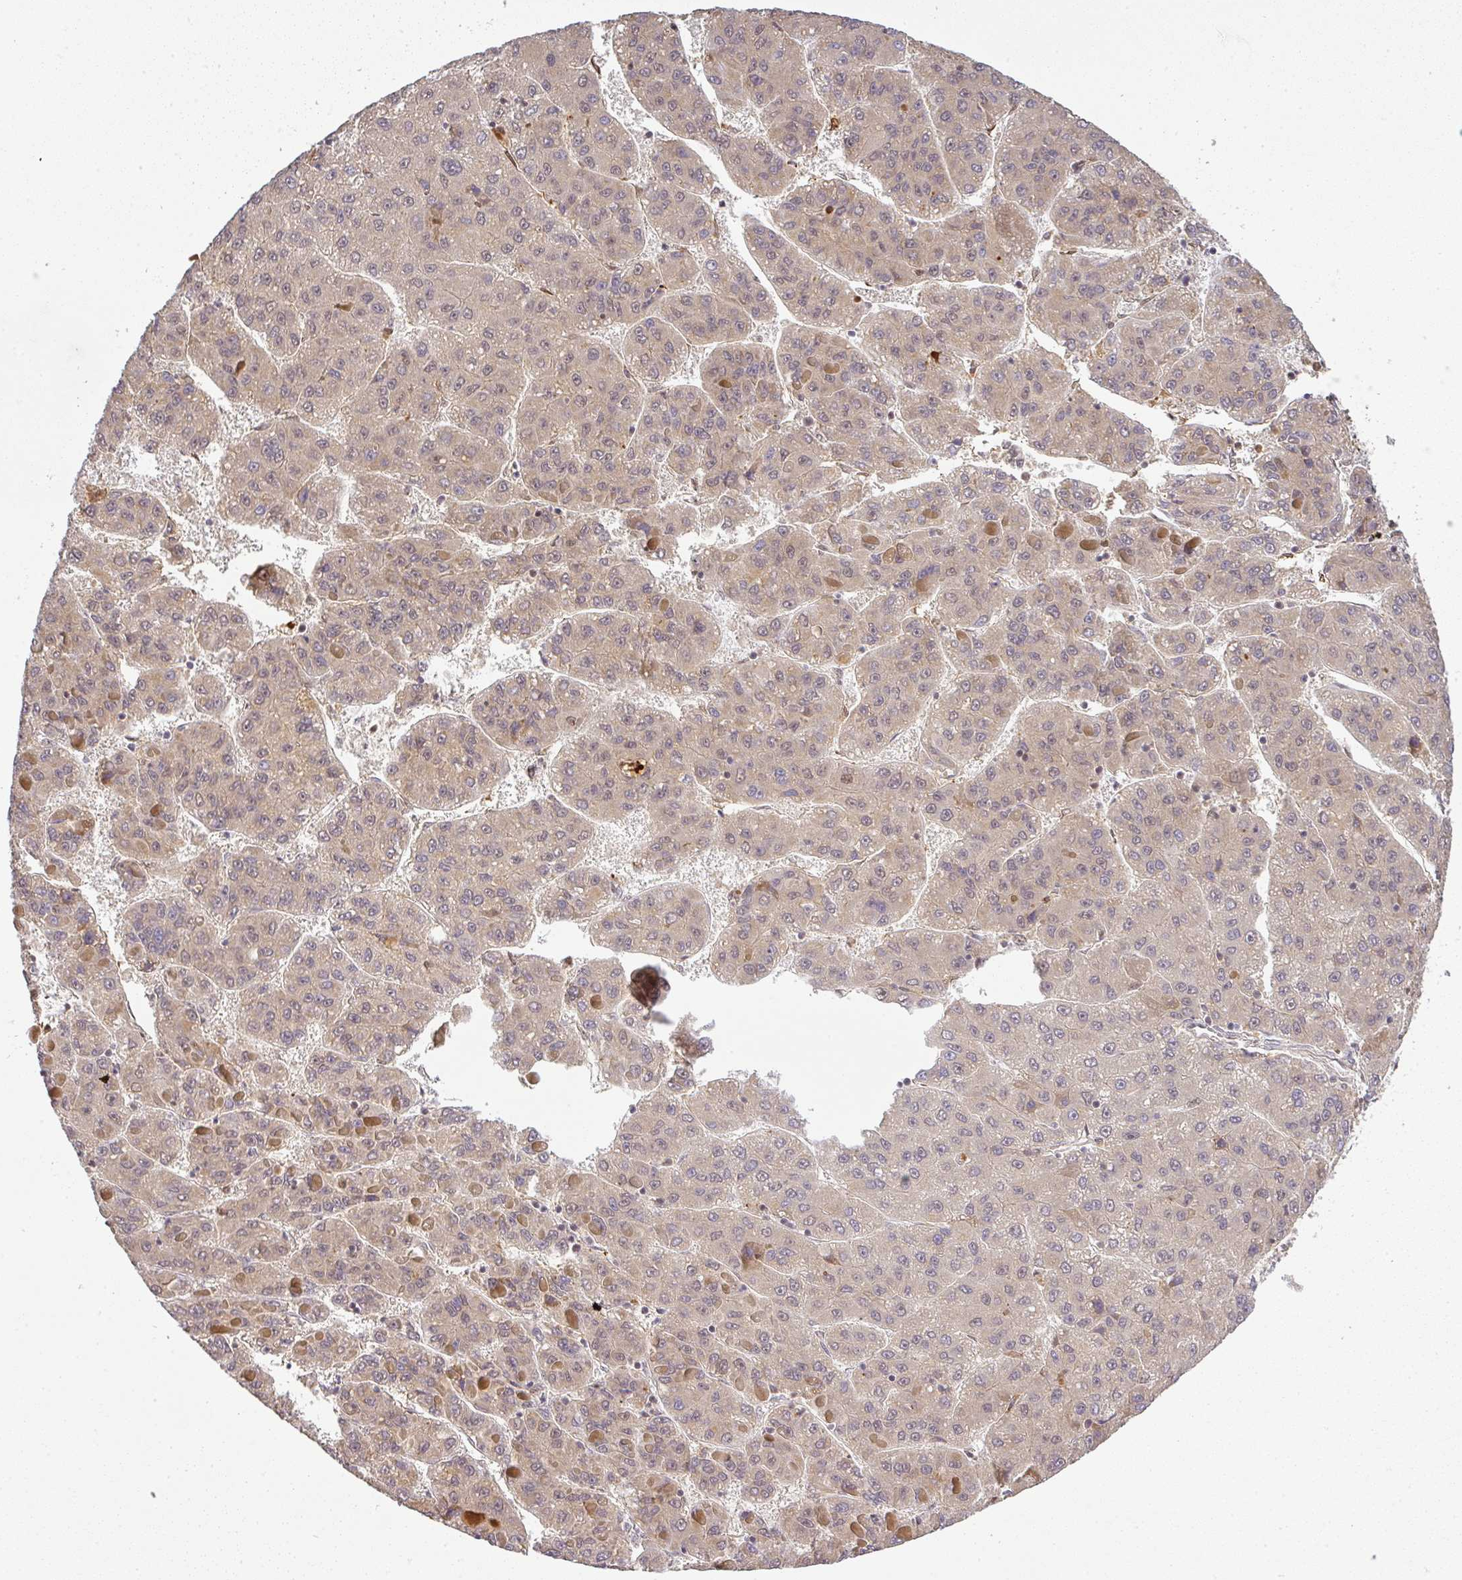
{"staining": {"intensity": "weak", "quantity": "25%-75%", "location": "cytoplasmic/membranous,nuclear"}, "tissue": "liver cancer", "cell_type": "Tumor cells", "image_type": "cancer", "snomed": [{"axis": "morphology", "description": "Carcinoma, Hepatocellular, NOS"}, {"axis": "topography", "description": "Liver"}], "caption": "Immunohistochemistry (IHC) staining of liver hepatocellular carcinoma, which demonstrates low levels of weak cytoplasmic/membranous and nuclear expression in about 25%-75% of tumor cells indicating weak cytoplasmic/membranous and nuclear protein positivity. The staining was performed using DAB (3,3'-diaminobenzidine) (brown) for protein detection and nuclei were counterstained in hematoxylin (blue).", "gene": "FAM153A", "patient": {"sex": "female", "age": 82}}